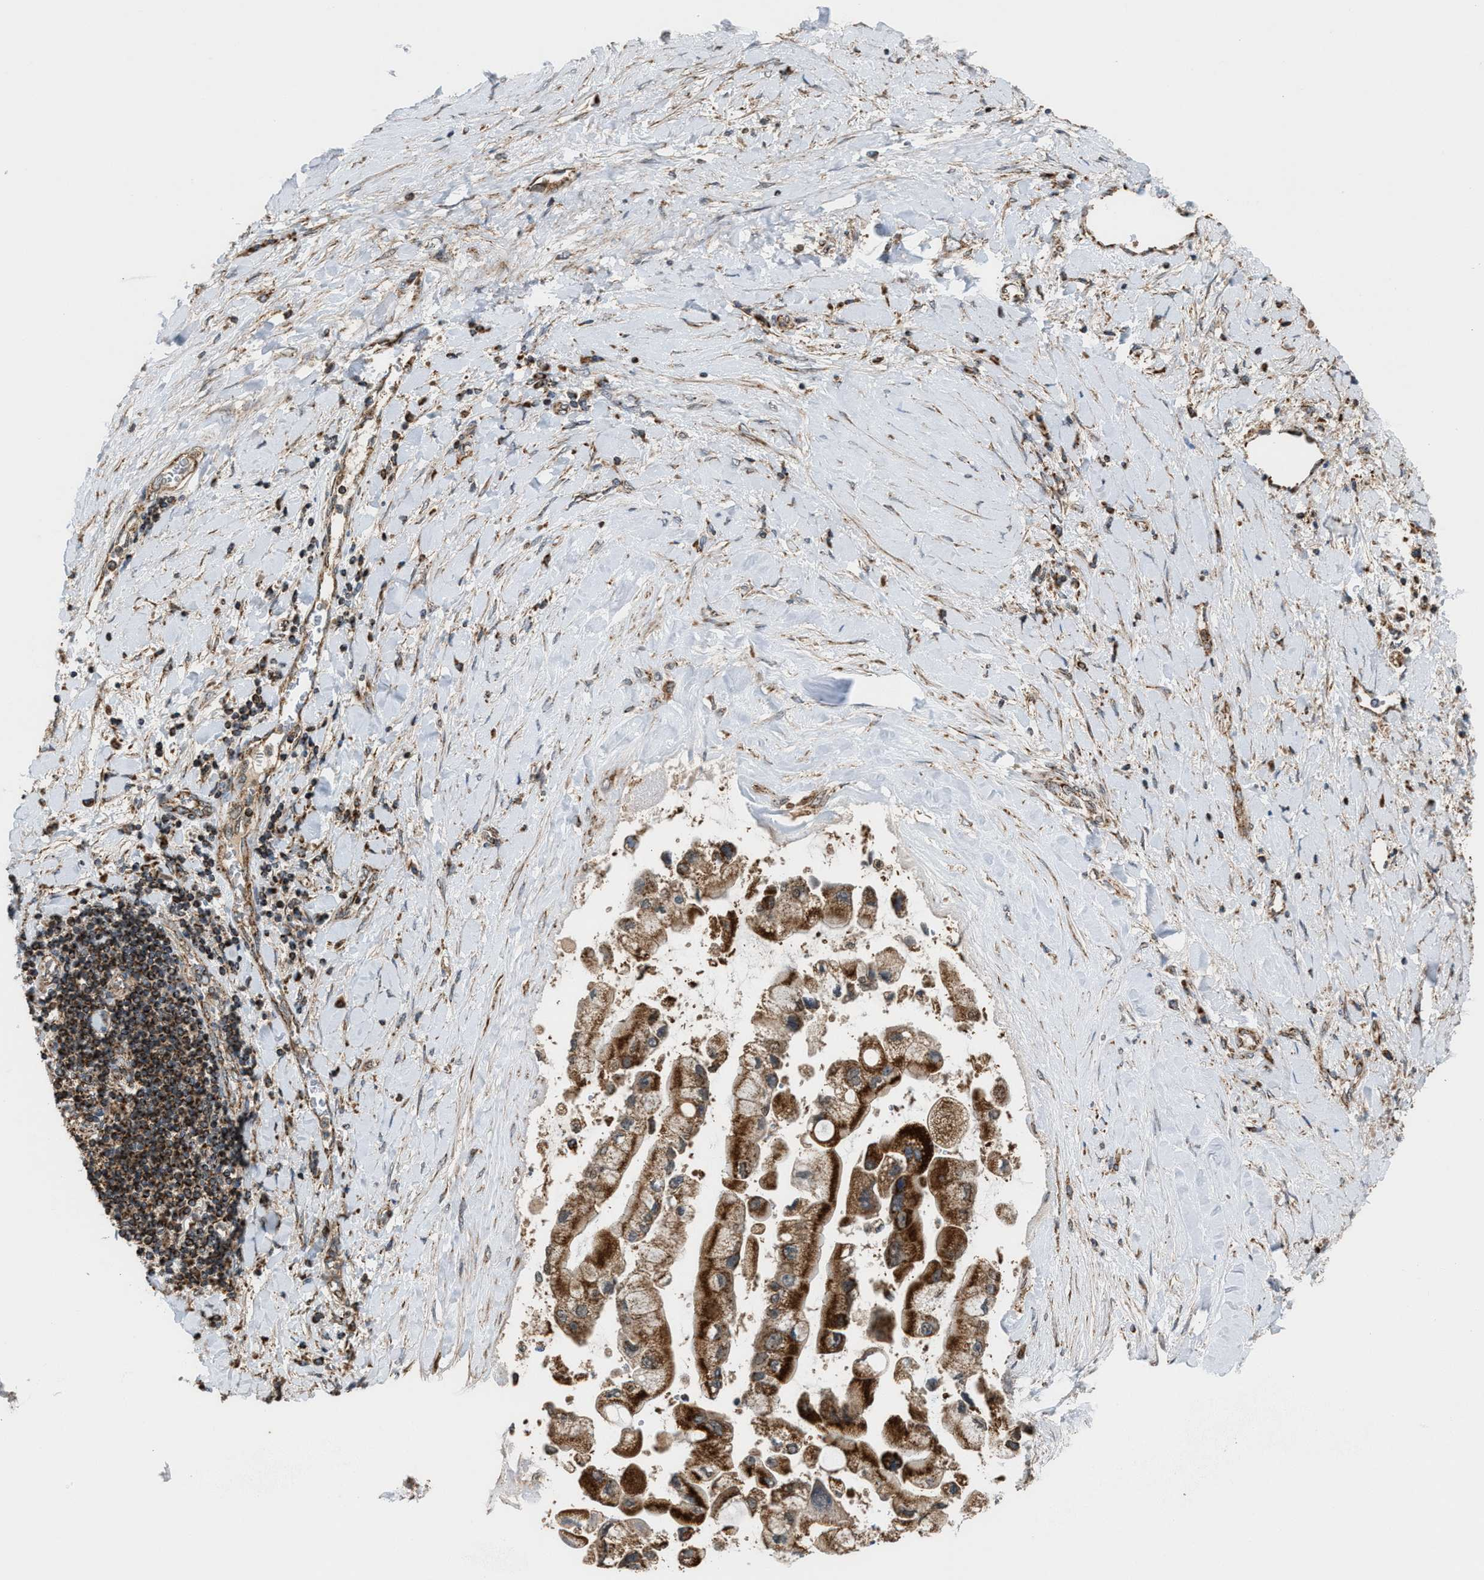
{"staining": {"intensity": "strong", "quantity": ">75%", "location": "cytoplasmic/membranous"}, "tissue": "liver cancer", "cell_type": "Tumor cells", "image_type": "cancer", "snomed": [{"axis": "morphology", "description": "Cholangiocarcinoma"}, {"axis": "topography", "description": "Liver"}], "caption": "Brown immunohistochemical staining in liver cholangiocarcinoma shows strong cytoplasmic/membranous staining in approximately >75% of tumor cells. (Brightfield microscopy of DAB IHC at high magnification).", "gene": "SGSM2", "patient": {"sex": "male", "age": 50}}